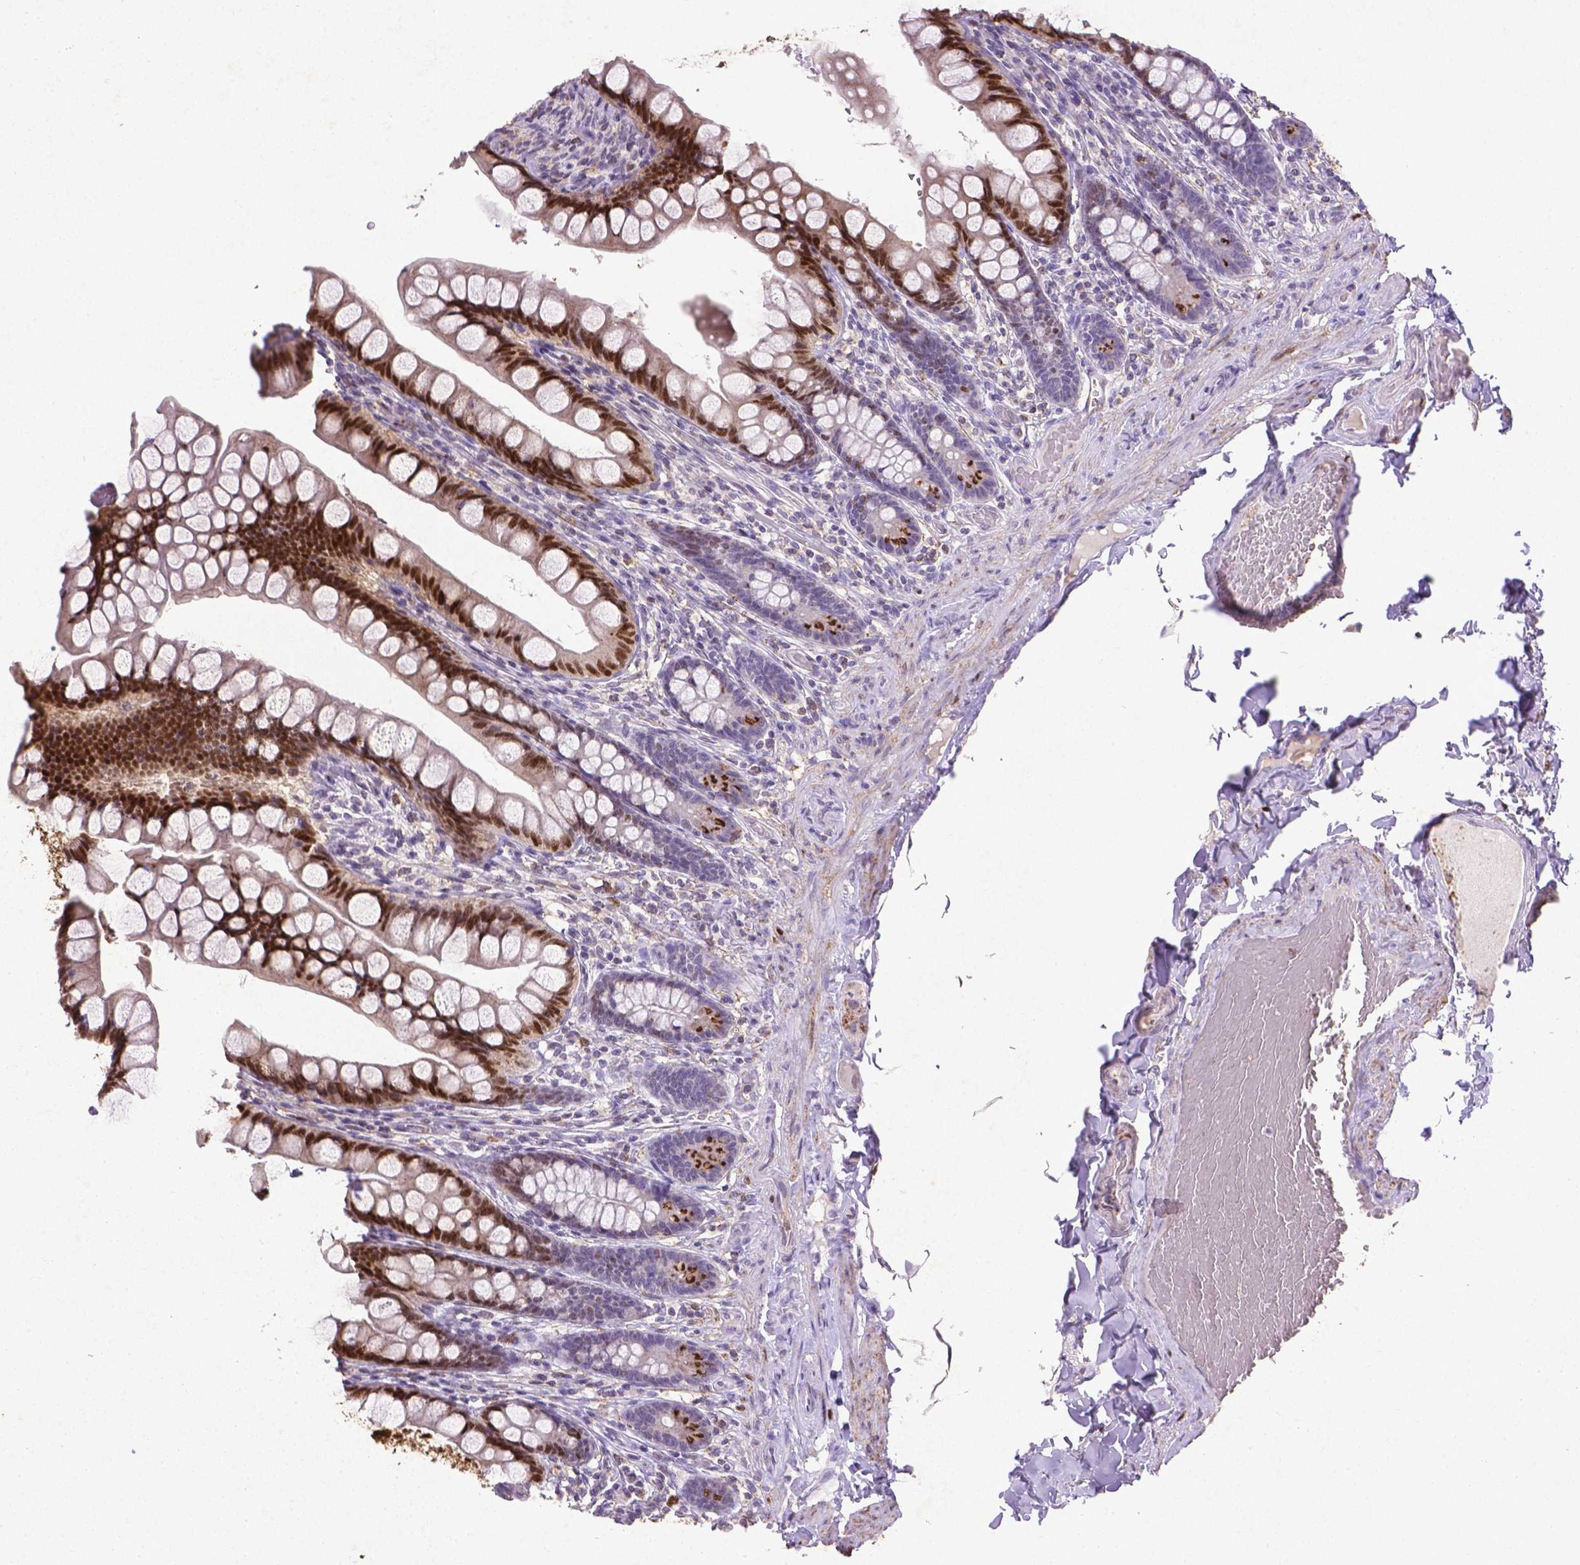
{"staining": {"intensity": "moderate", "quantity": ">75%", "location": "cytoplasmic/membranous,nuclear"}, "tissue": "small intestine", "cell_type": "Glandular cells", "image_type": "normal", "snomed": [{"axis": "morphology", "description": "Normal tissue, NOS"}, {"axis": "topography", "description": "Small intestine"}], "caption": "Glandular cells reveal medium levels of moderate cytoplasmic/membranous,nuclear positivity in approximately >75% of cells in benign human small intestine.", "gene": "CDKN1A", "patient": {"sex": "male", "age": 70}}